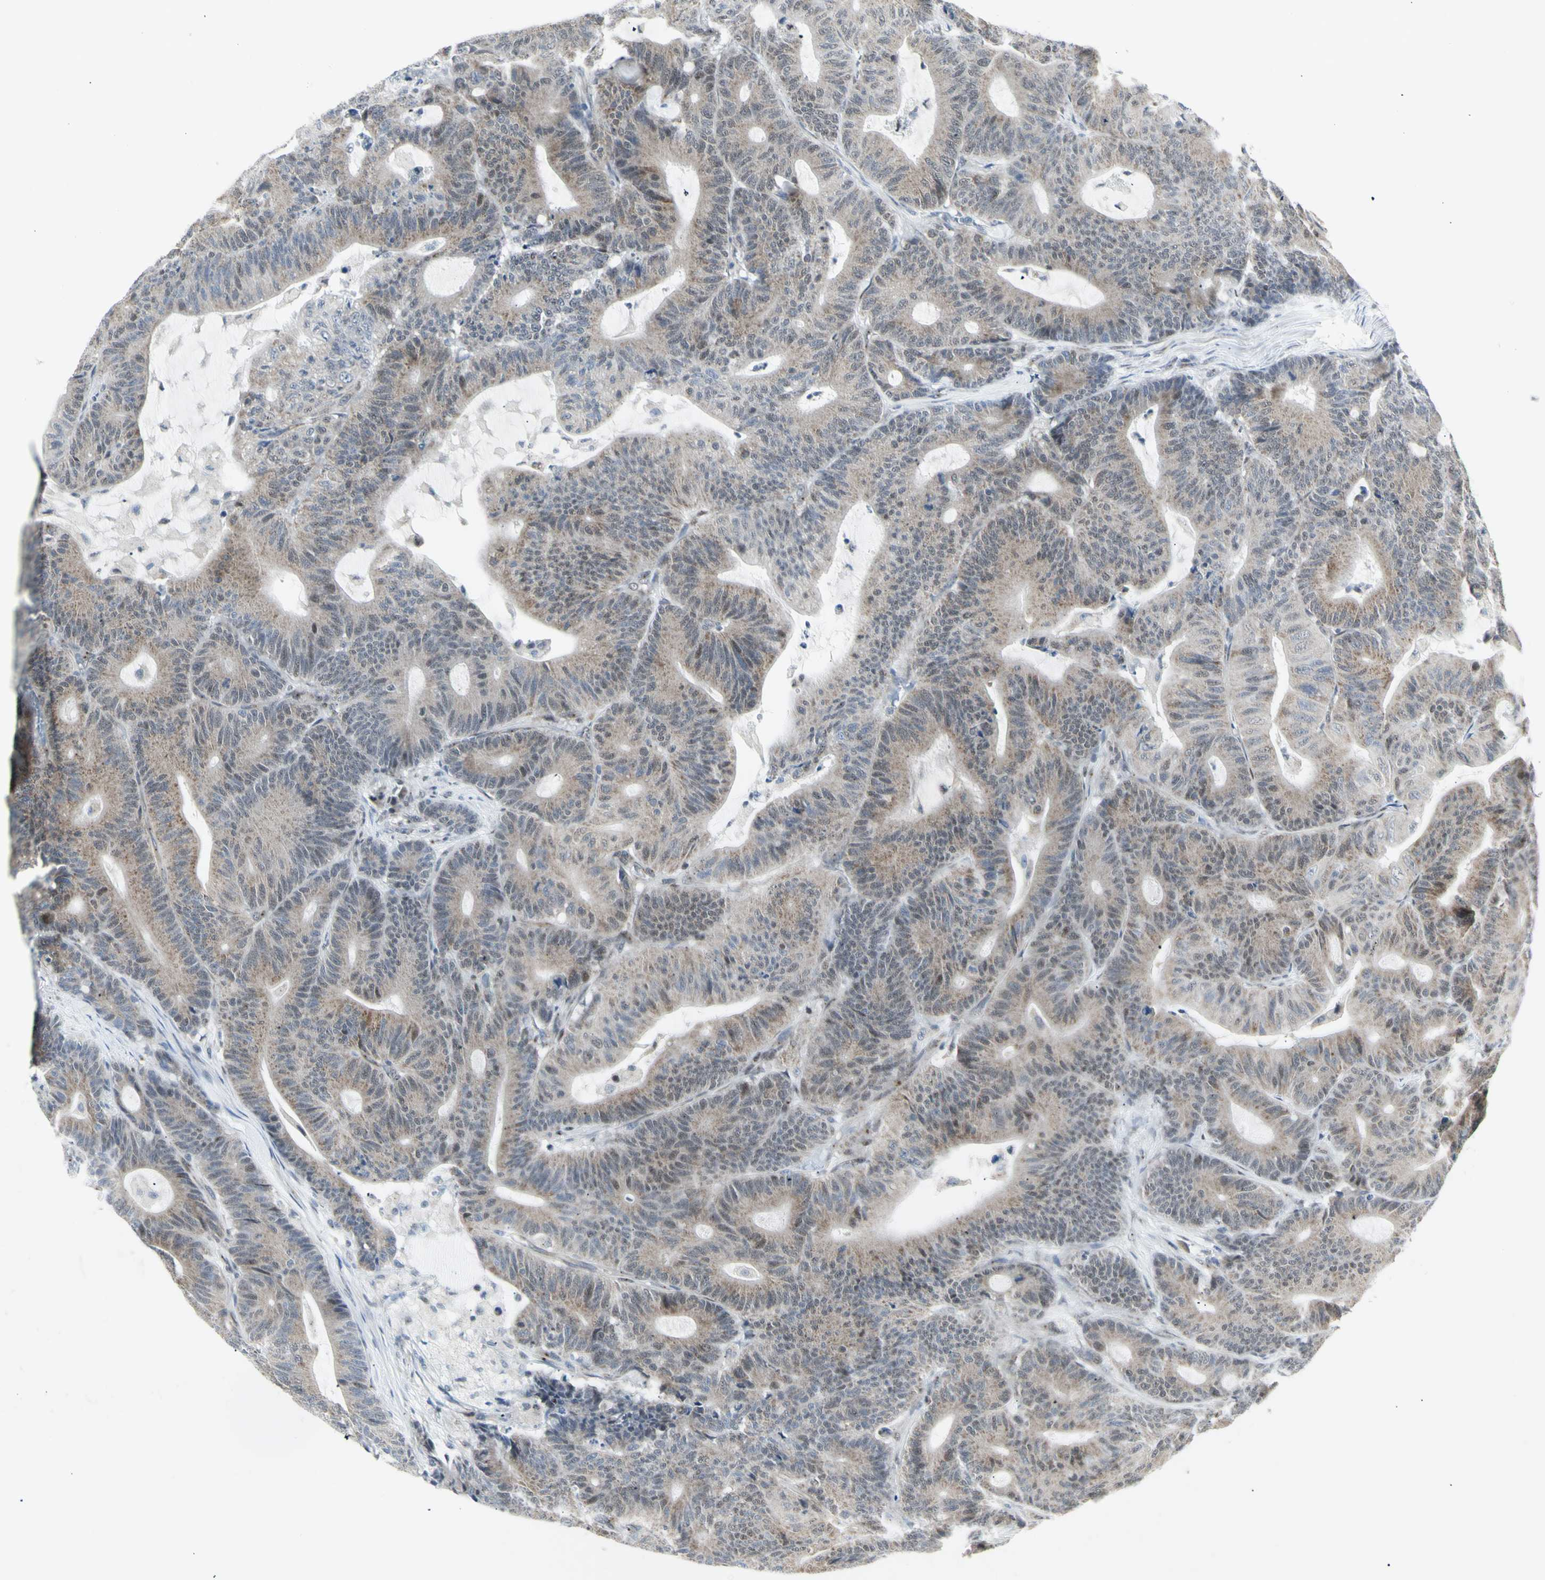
{"staining": {"intensity": "weak", "quantity": ">75%", "location": "cytoplasmic/membranous"}, "tissue": "colorectal cancer", "cell_type": "Tumor cells", "image_type": "cancer", "snomed": [{"axis": "morphology", "description": "Adenocarcinoma, NOS"}, {"axis": "topography", "description": "Colon"}], "caption": "Protein staining shows weak cytoplasmic/membranous positivity in about >75% of tumor cells in colorectal cancer (adenocarcinoma).", "gene": "DHRS7B", "patient": {"sex": "female", "age": 84}}